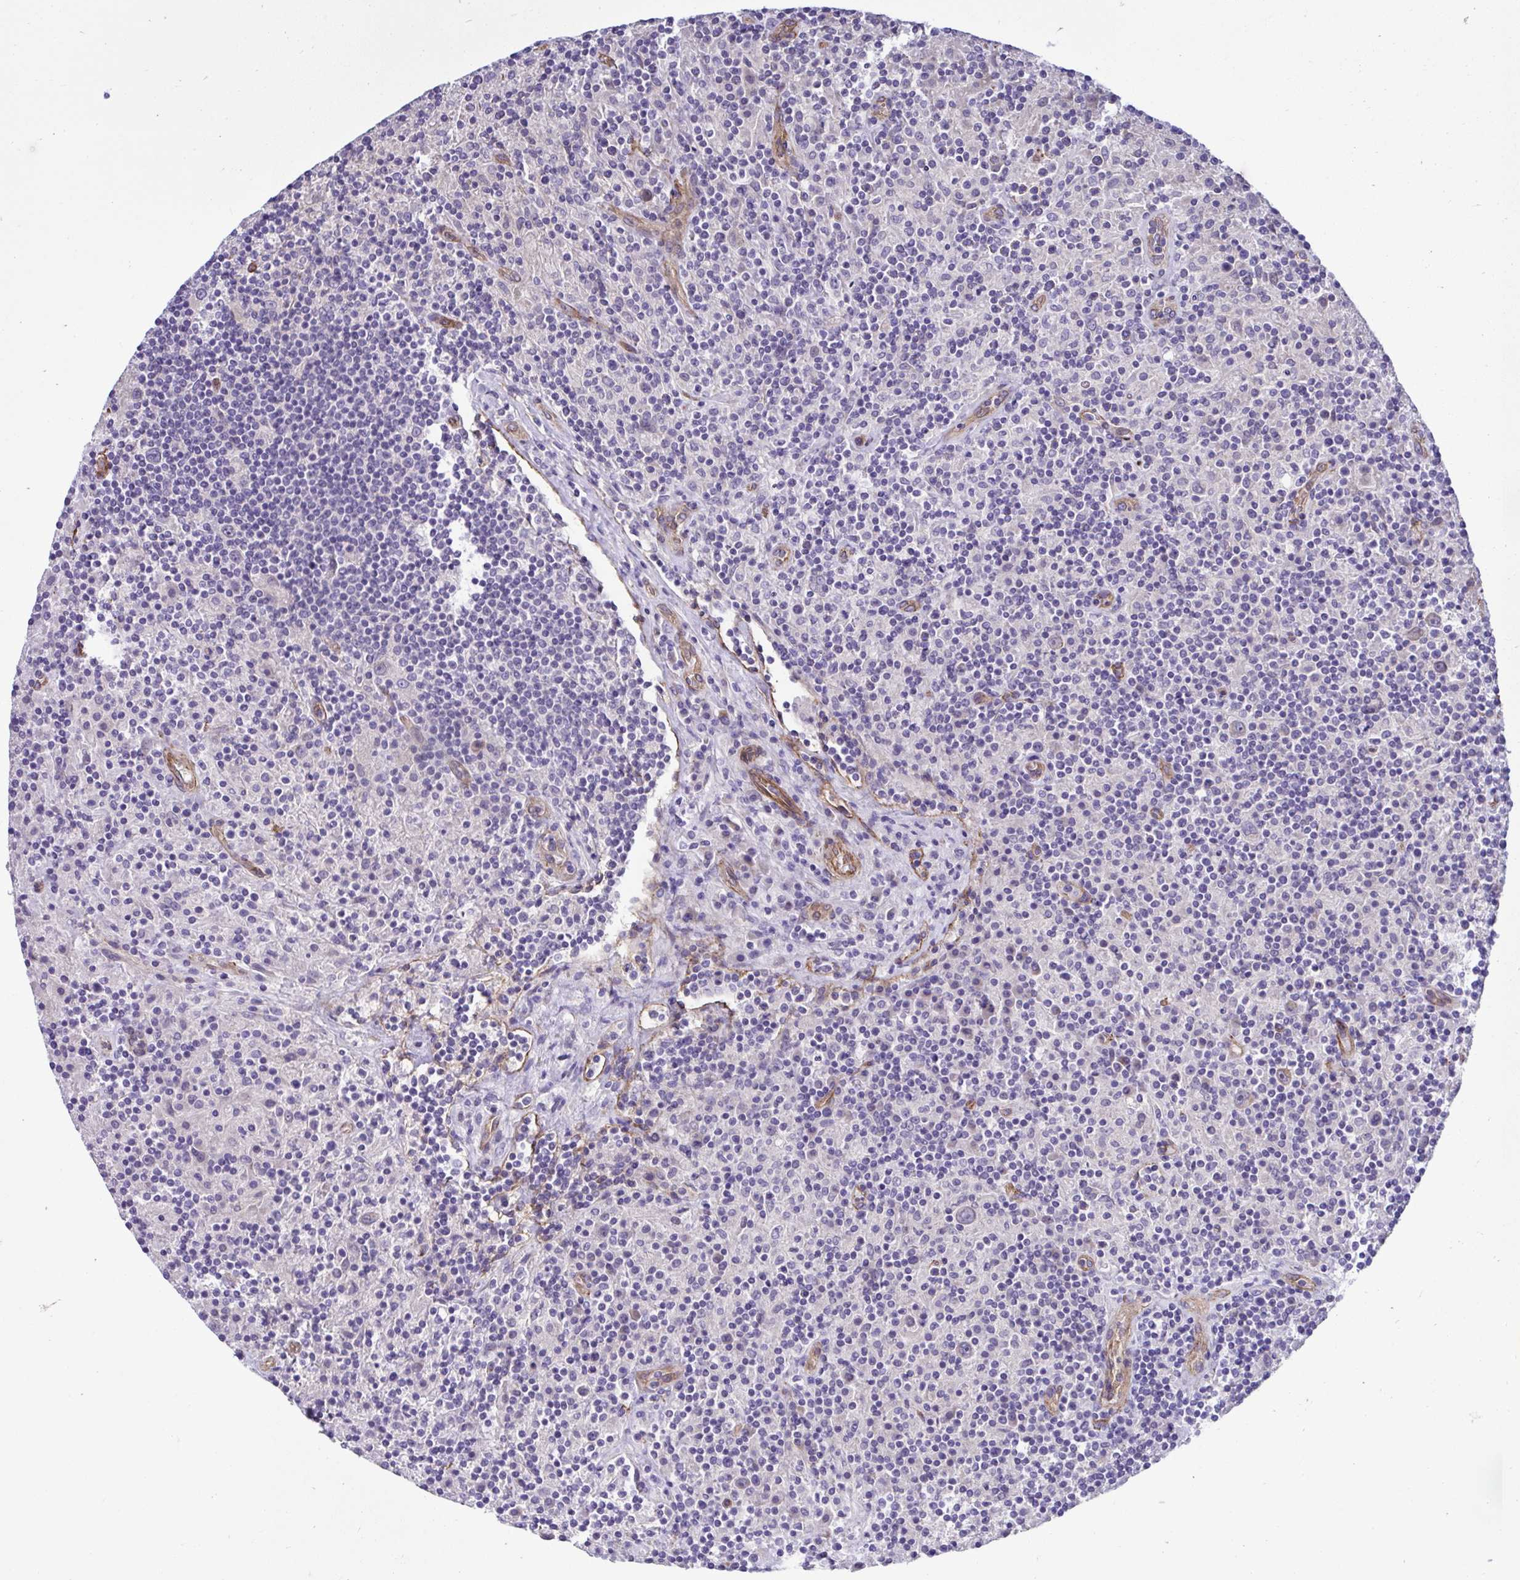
{"staining": {"intensity": "negative", "quantity": "none", "location": "none"}, "tissue": "lymphoma", "cell_type": "Tumor cells", "image_type": "cancer", "snomed": [{"axis": "morphology", "description": "Hodgkin's disease, NOS"}, {"axis": "topography", "description": "Lymph node"}], "caption": "DAB (3,3'-diaminobenzidine) immunohistochemical staining of human Hodgkin's disease reveals no significant expression in tumor cells.", "gene": "TRIM52", "patient": {"sex": "male", "age": 70}}